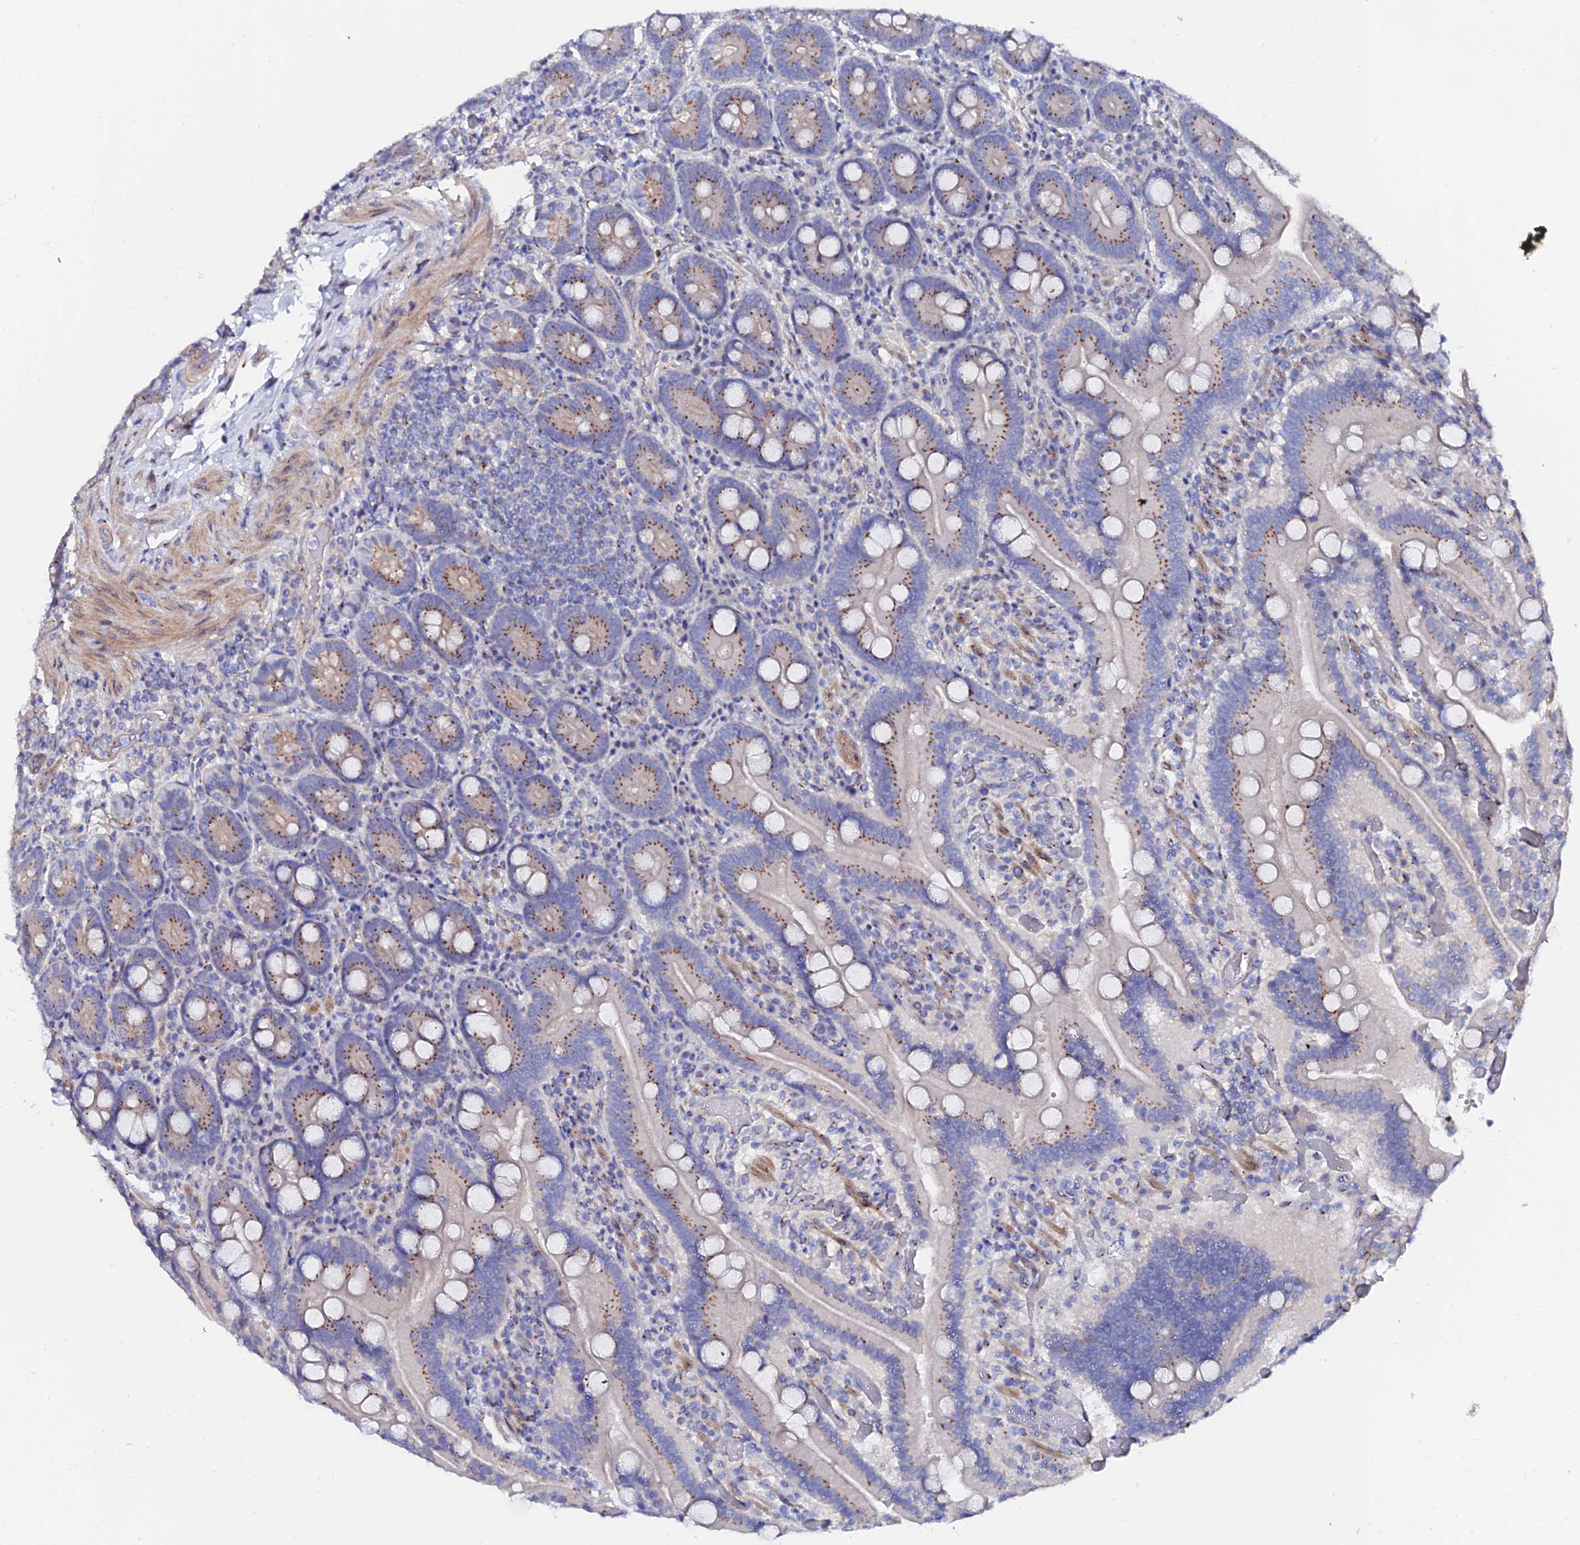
{"staining": {"intensity": "moderate", "quantity": ">75%", "location": "cytoplasmic/membranous"}, "tissue": "duodenum", "cell_type": "Glandular cells", "image_type": "normal", "snomed": [{"axis": "morphology", "description": "Normal tissue, NOS"}, {"axis": "topography", "description": "Duodenum"}], "caption": "A brown stain highlights moderate cytoplasmic/membranous positivity of a protein in glandular cells of unremarkable human duodenum.", "gene": "BORCS8", "patient": {"sex": "female", "age": 62}}